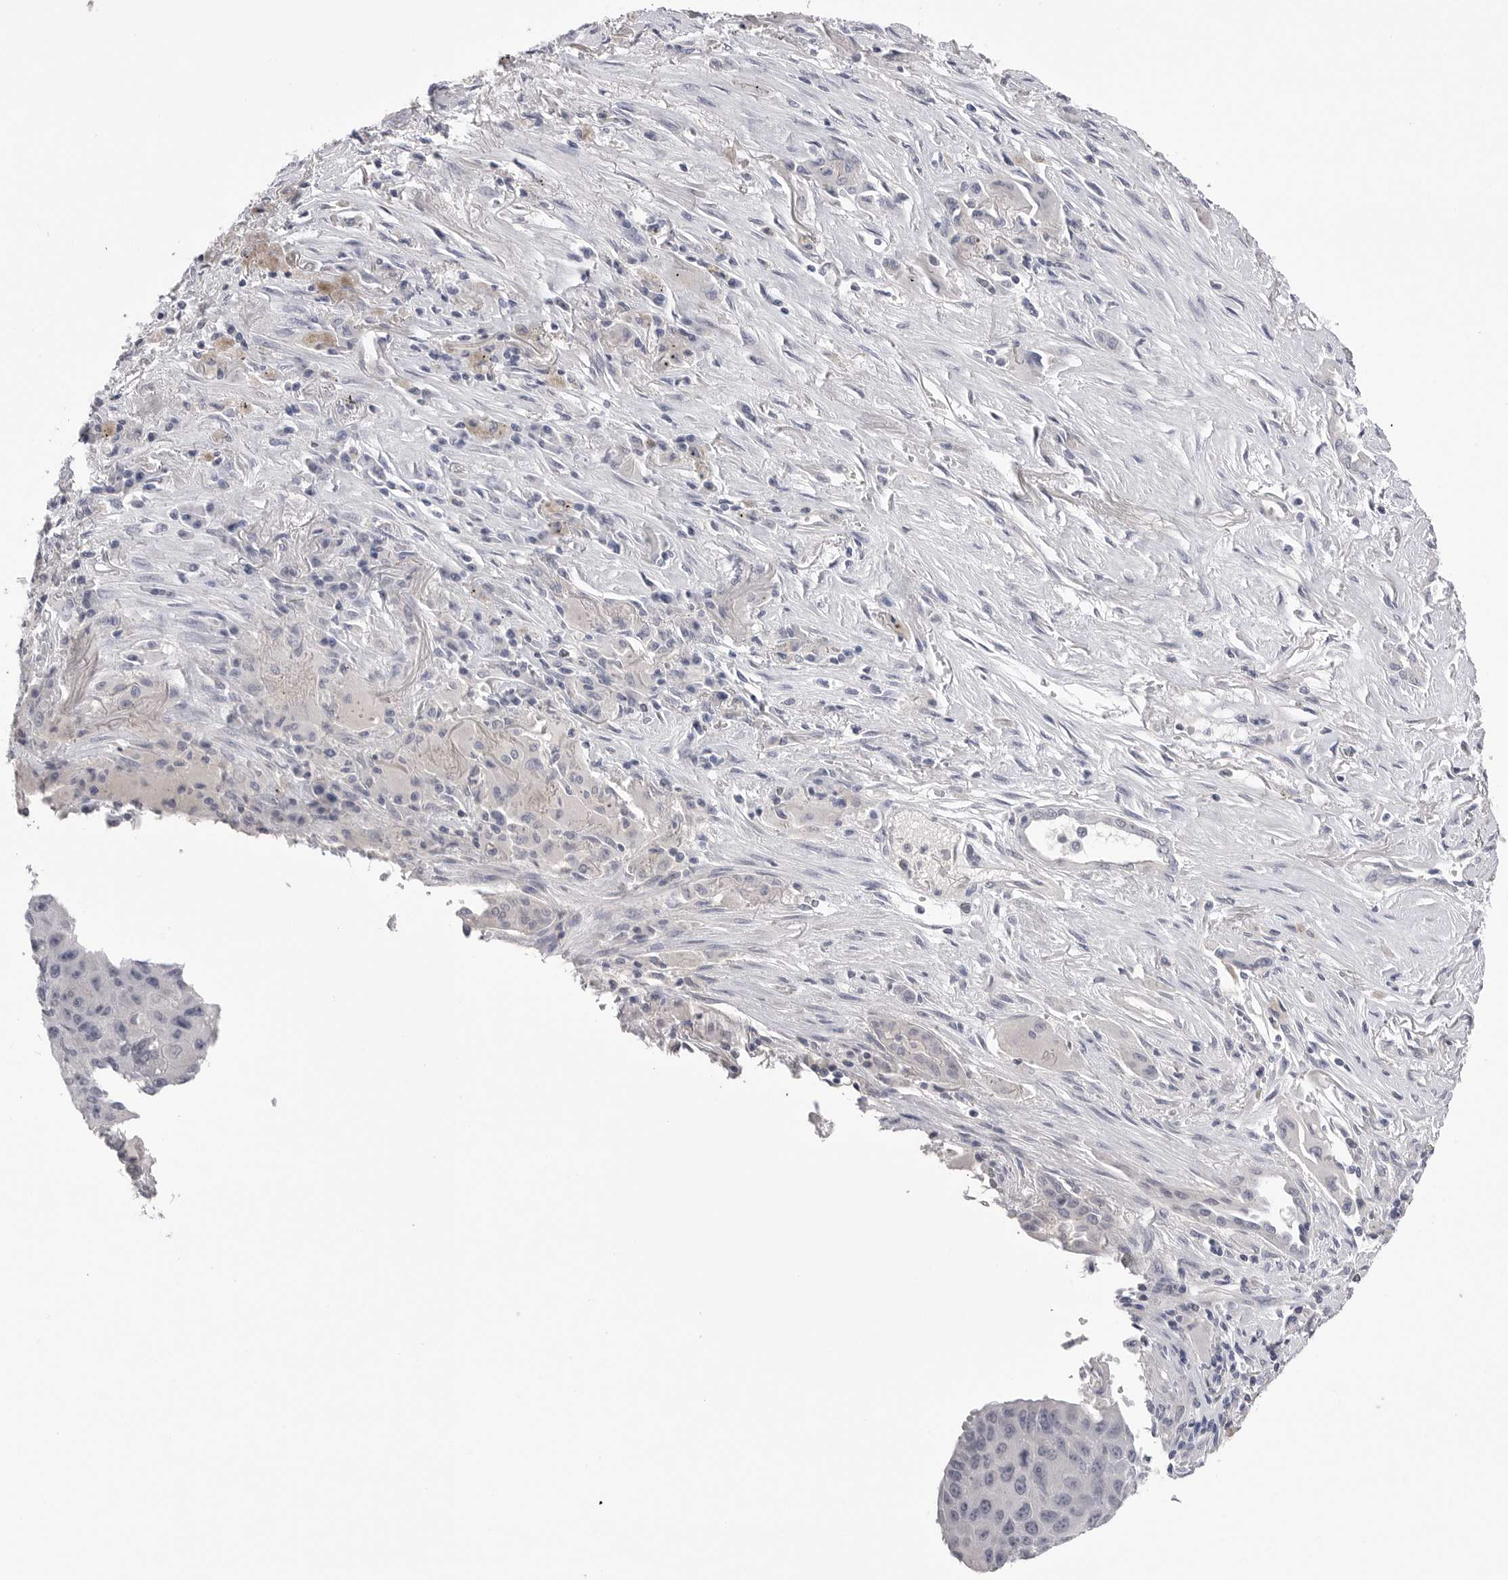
{"staining": {"intensity": "negative", "quantity": "none", "location": "none"}, "tissue": "lung cancer", "cell_type": "Tumor cells", "image_type": "cancer", "snomed": [{"axis": "morphology", "description": "Squamous cell carcinoma, NOS"}, {"axis": "topography", "description": "Lung"}], "caption": "A histopathology image of squamous cell carcinoma (lung) stained for a protein reveals no brown staining in tumor cells.", "gene": "DLGAP3", "patient": {"sex": "male", "age": 61}}